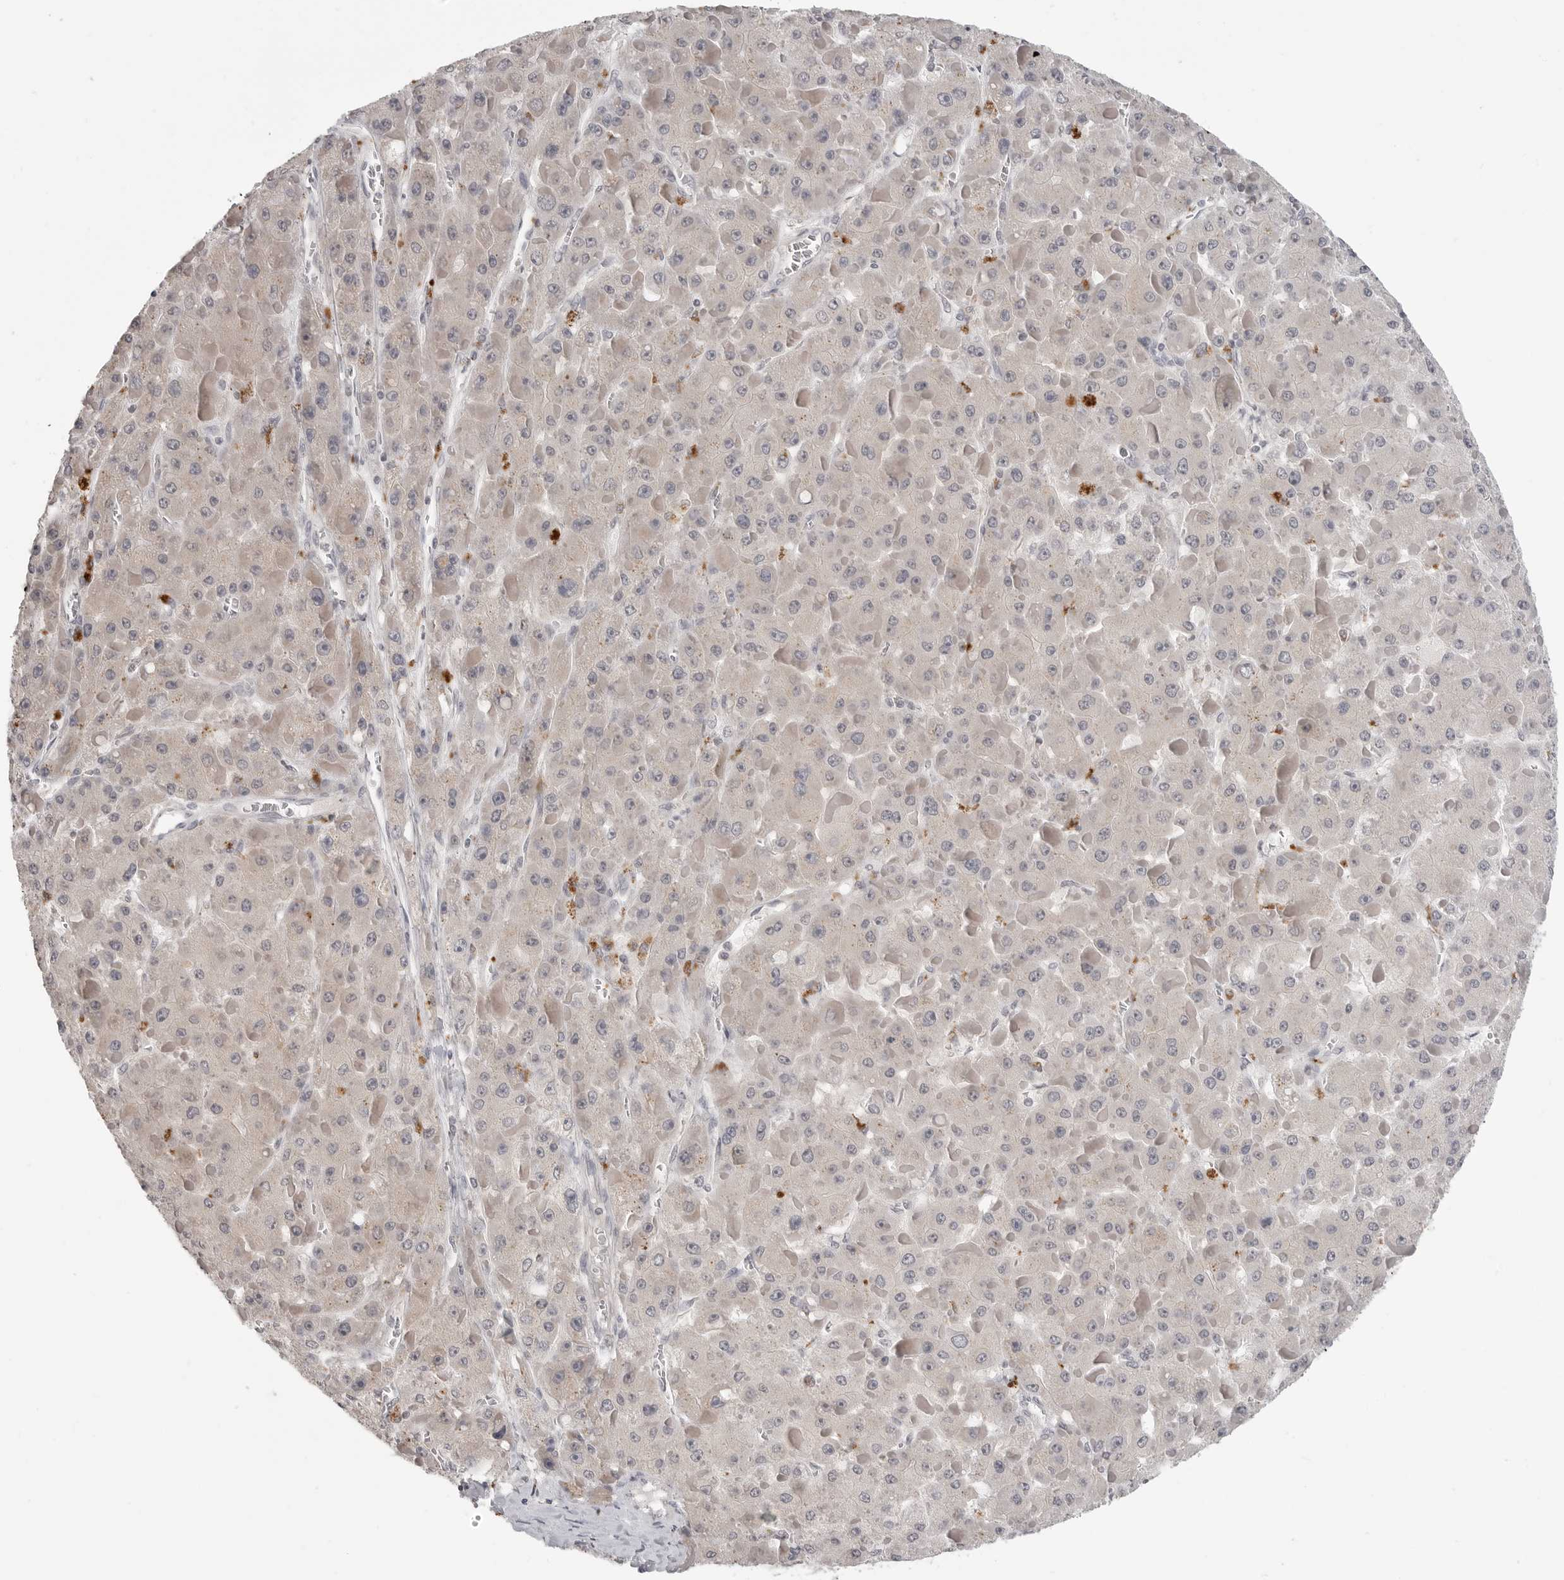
{"staining": {"intensity": "negative", "quantity": "none", "location": "none"}, "tissue": "liver cancer", "cell_type": "Tumor cells", "image_type": "cancer", "snomed": [{"axis": "morphology", "description": "Carcinoma, Hepatocellular, NOS"}, {"axis": "topography", "description": "Liver"}], "caption": "A photomicrograph of liver cancer stained for a protein displays no brown staining in tumor cells. Nuclei are stained in blue.", "gene": "PRSS1", "patient": {"sex": "female", "age": 73}}